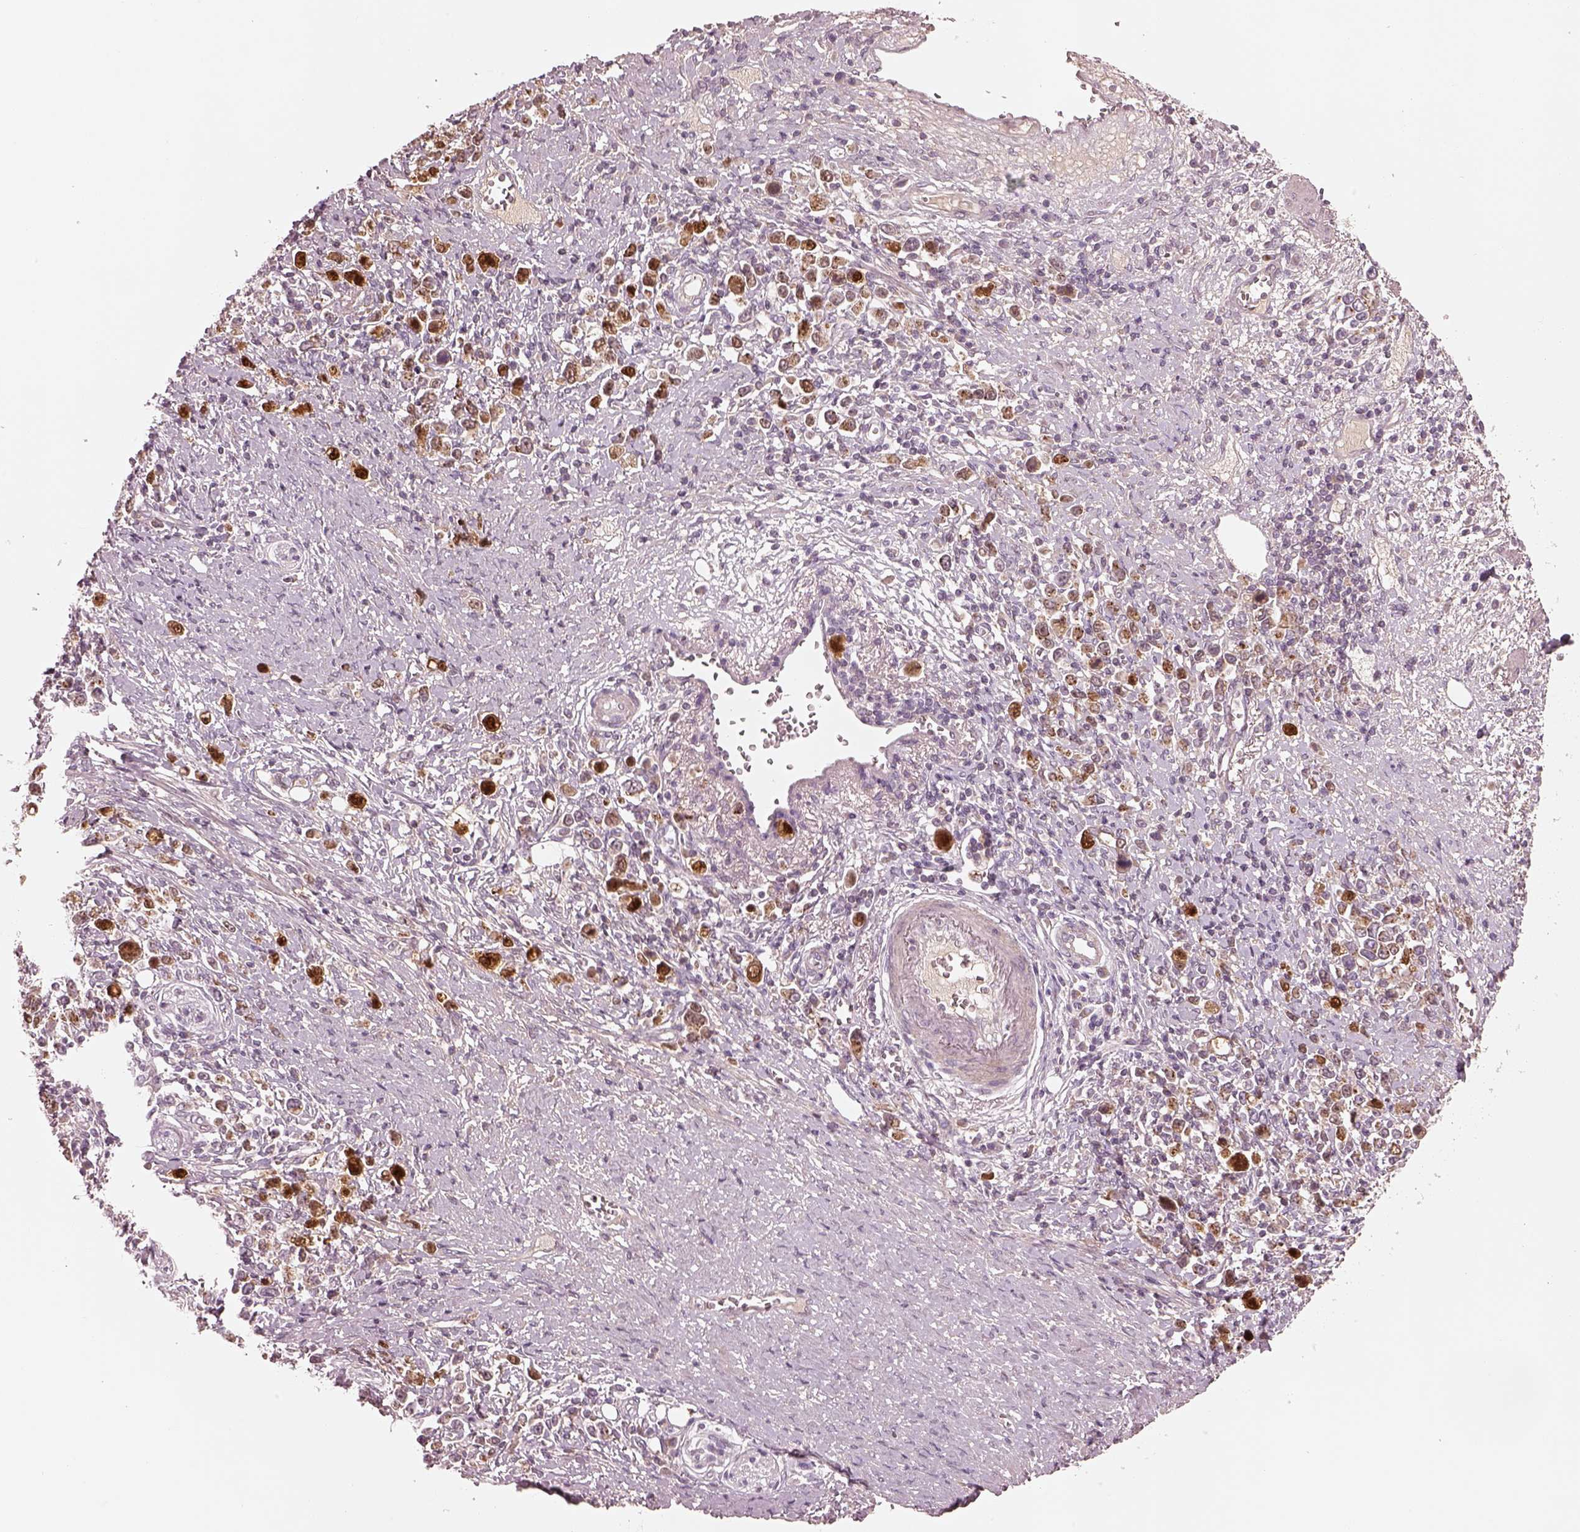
{"staining": {"intensity": "strong", "quantity": ">75%", "location": "cytoplasmic/membranous,nuclear"}, "tissue": "stomach cancer", "cell_type": "Tumor cells", "image_type": "cancer", "snomed": [{"axis": "morphology", "description": "Adenocarcinoma, NOS"}, {"axis": "topography", "description": "Stomach"}], "caption": "Immunohistochemistry (IHC) staining of stomach adenocarcinoma, which shows high levels of strong cytoplasmic/membranous and nuclear staining in approximately >75% of tumor cells indicating strong cytoplasmic/membranous and nuclear protein staining. The staining was performed using DAB (brown) for protein detection and nuclei were counterstained in hematoxylin (blue).", "gene": "SDCBP2", "patient": {"sex": "male", "age": 63}}